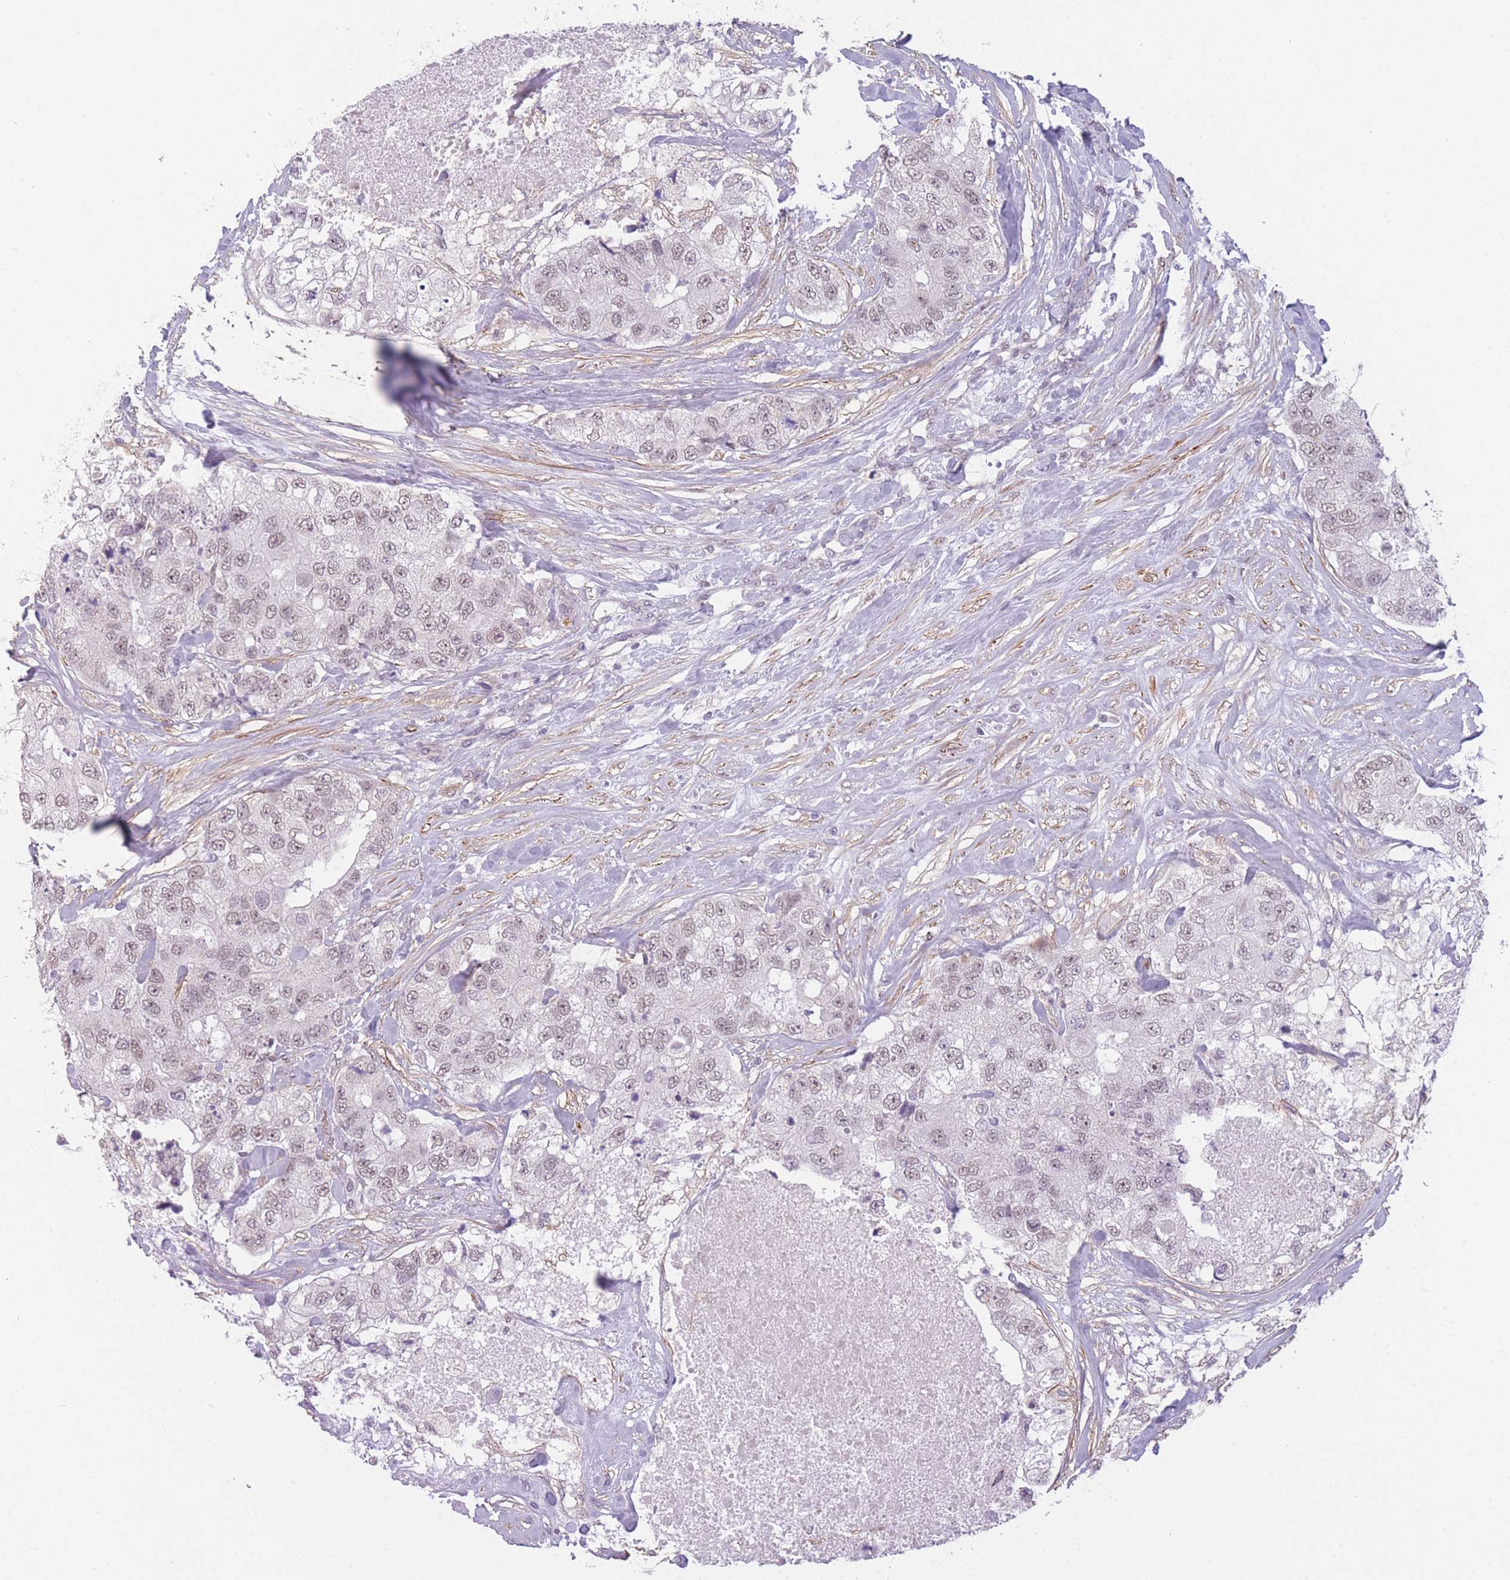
{"staining": {"intensity": "weak", "quantity": ">75%", "location": "nuclear"}, "tissue": "breast cancer", "cell_type": "Tumor cells", "image_type": "cancer", "snomed": [{"axis": "morphology", "description": "Duct carcinoma"}, {"axis": "topography", "description": "Breast"}], "caption": "Immunohistochemistry histopathology image of human infiltrating ductal carcinoma (breast) stained for a protein (brown), which demonstrates low levels of weak nuclear positivity in approximately >75% of tumor cells.", "gene": "SIN3B", "patient": {"sex": "female", "age": 62}}